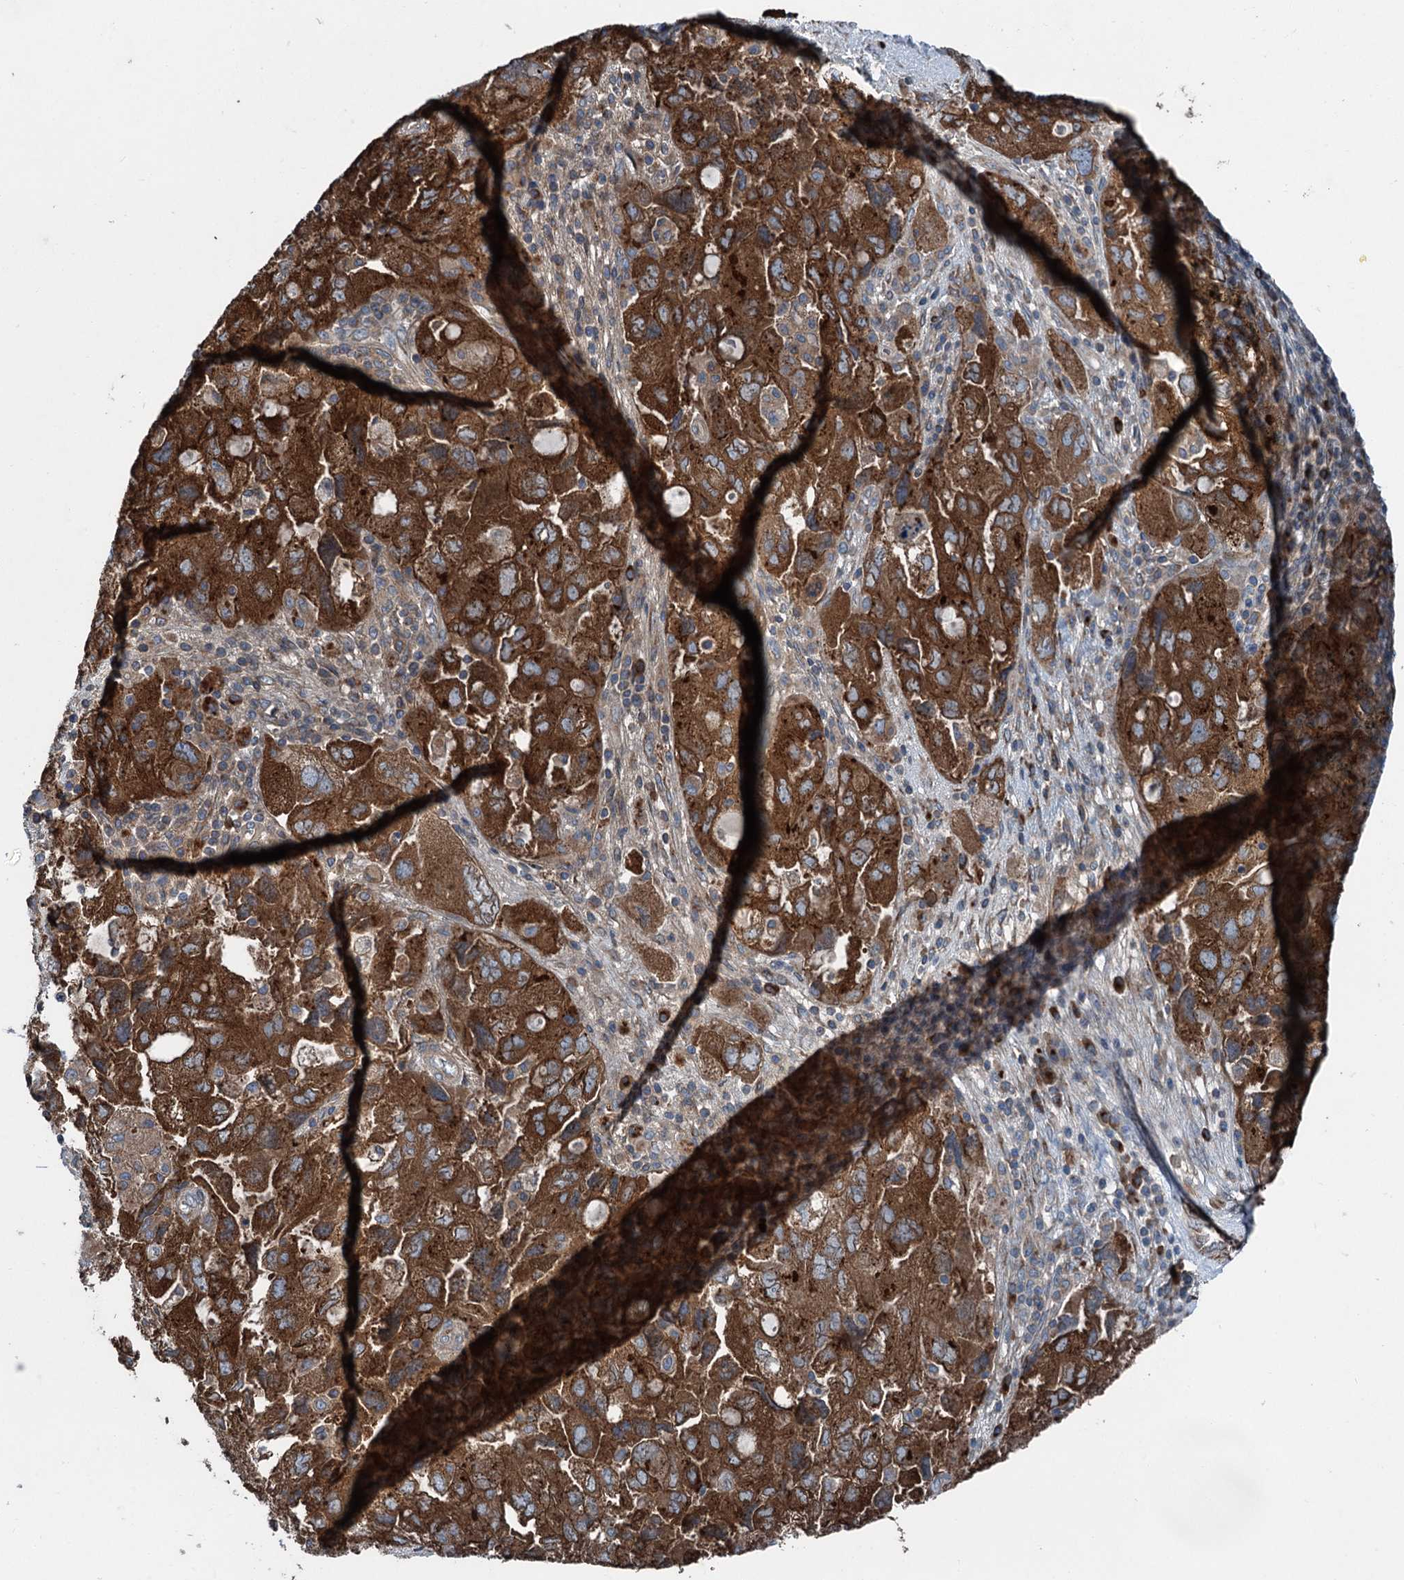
{"staining": {"intensity": "strong", "quantity": ">75%", "location": "cytoplasmic/membranous"}, "tissue": "ovarian cancer", "cell_type": "Tumor cells", "image_type": "cancer", "snomed": [{"axis": "morphology", "description": "Carcinoma, NOS"}, {"axis": "morphology", "description": "Cystadenocarcinoma, serous, NOS"}, {"axis": "topography", "description": "Ovary"}], "caption": "High-magnification brightfield microscopy of ovarian cancer stained with DAB (brown) and counterstained with hematoxylin (blue). tumor cells exhibit strong cytoplasmic/membranous expression is seen in approximately>75% of cells. The staining was performed using DAB, with brown indicating positive protein expression. Nuclei are stained blue with hematoxylin.", "gene": "CALCOCO1", "patient": {"sex": "female", "age": 69}}